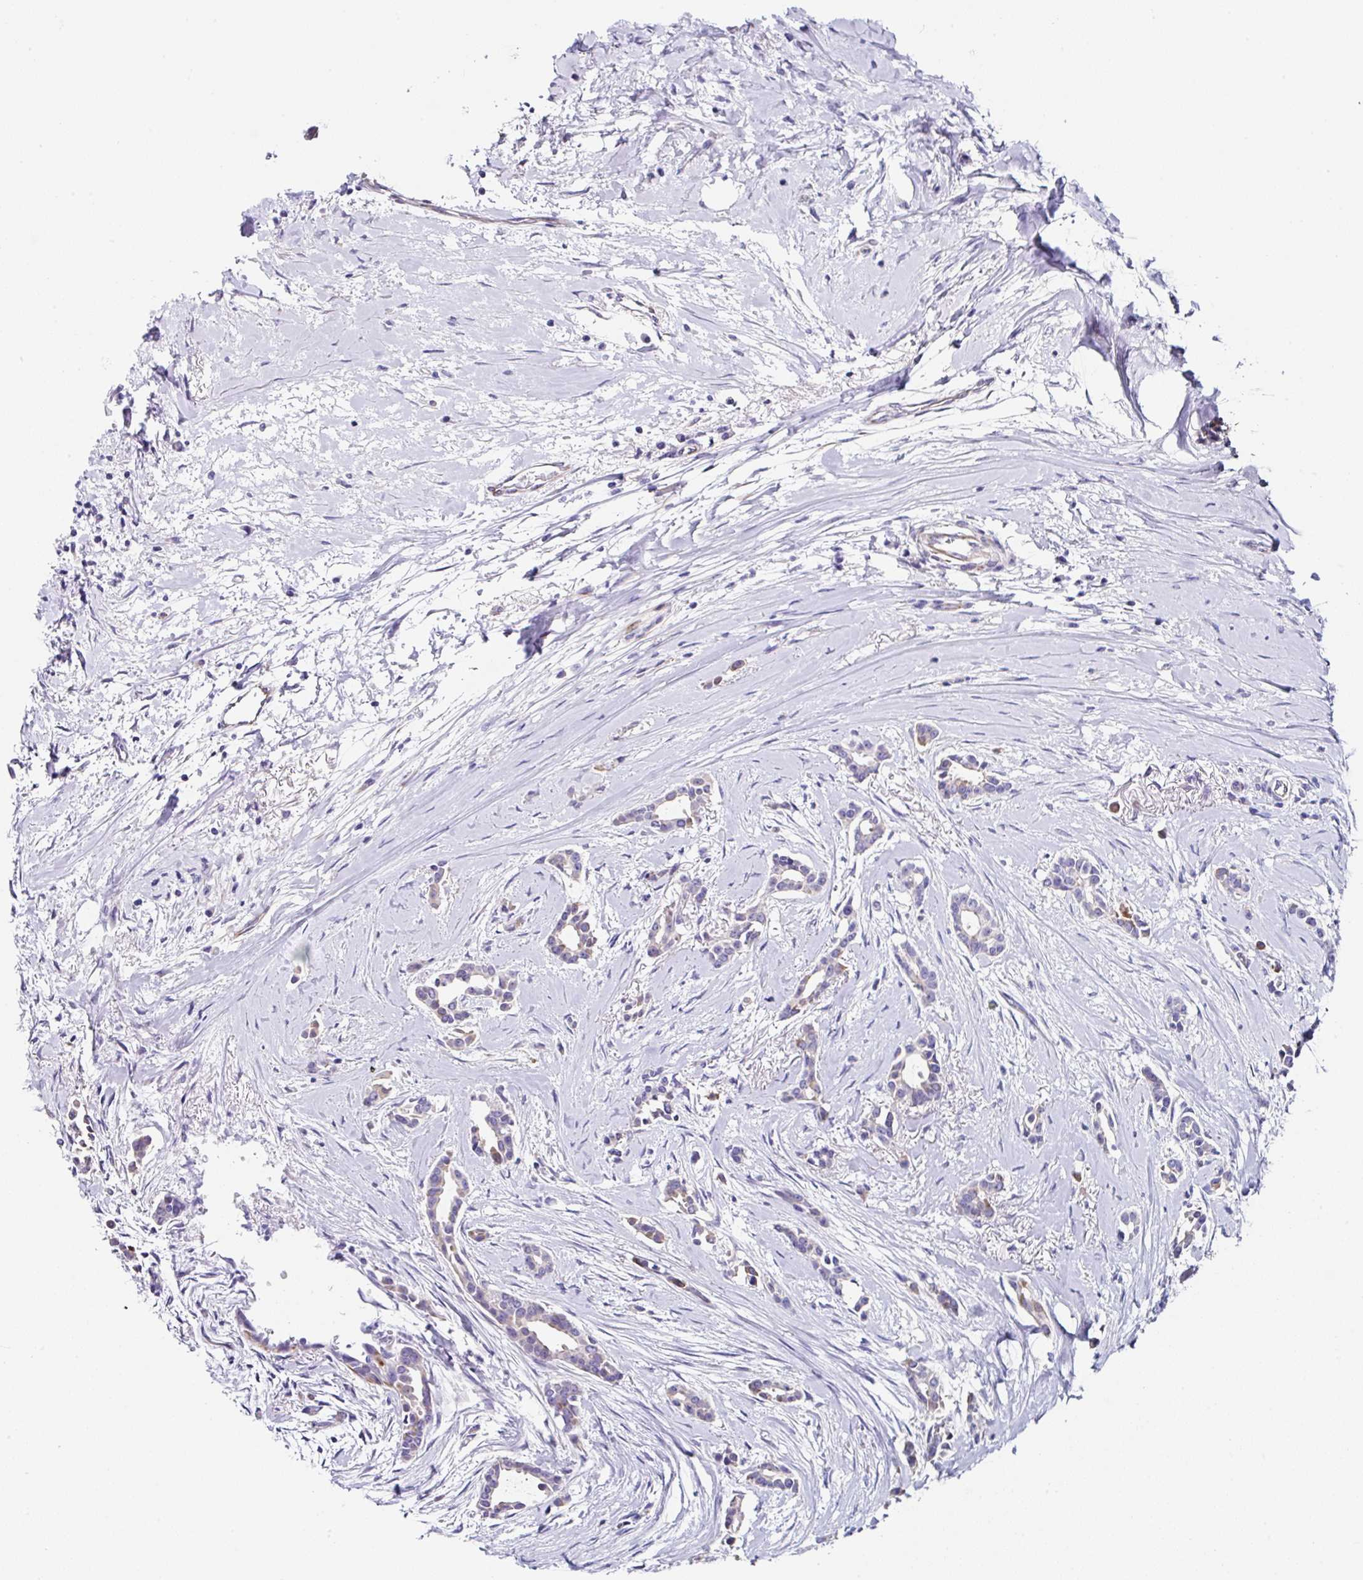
{"staining": {"intensity": "weak", "quantity": "<25%", "location": "cytoplasmic/membranous"}, "tissue": "breast cancer", "cell_type": "Tumor cells", "image_type": "cancer", "snomed": [{"axis": "morphology", "description": "Duct carcinoma"}, {"axis": "topography", "description": "Breast"}], "caption": "Human breast cancer stained for a protein using immunohistochemistry (IHC) exhibits no expression in tumor cells.", "gene": "TMPRSS11E", "patient": {"sex": "female", "age": 64}}